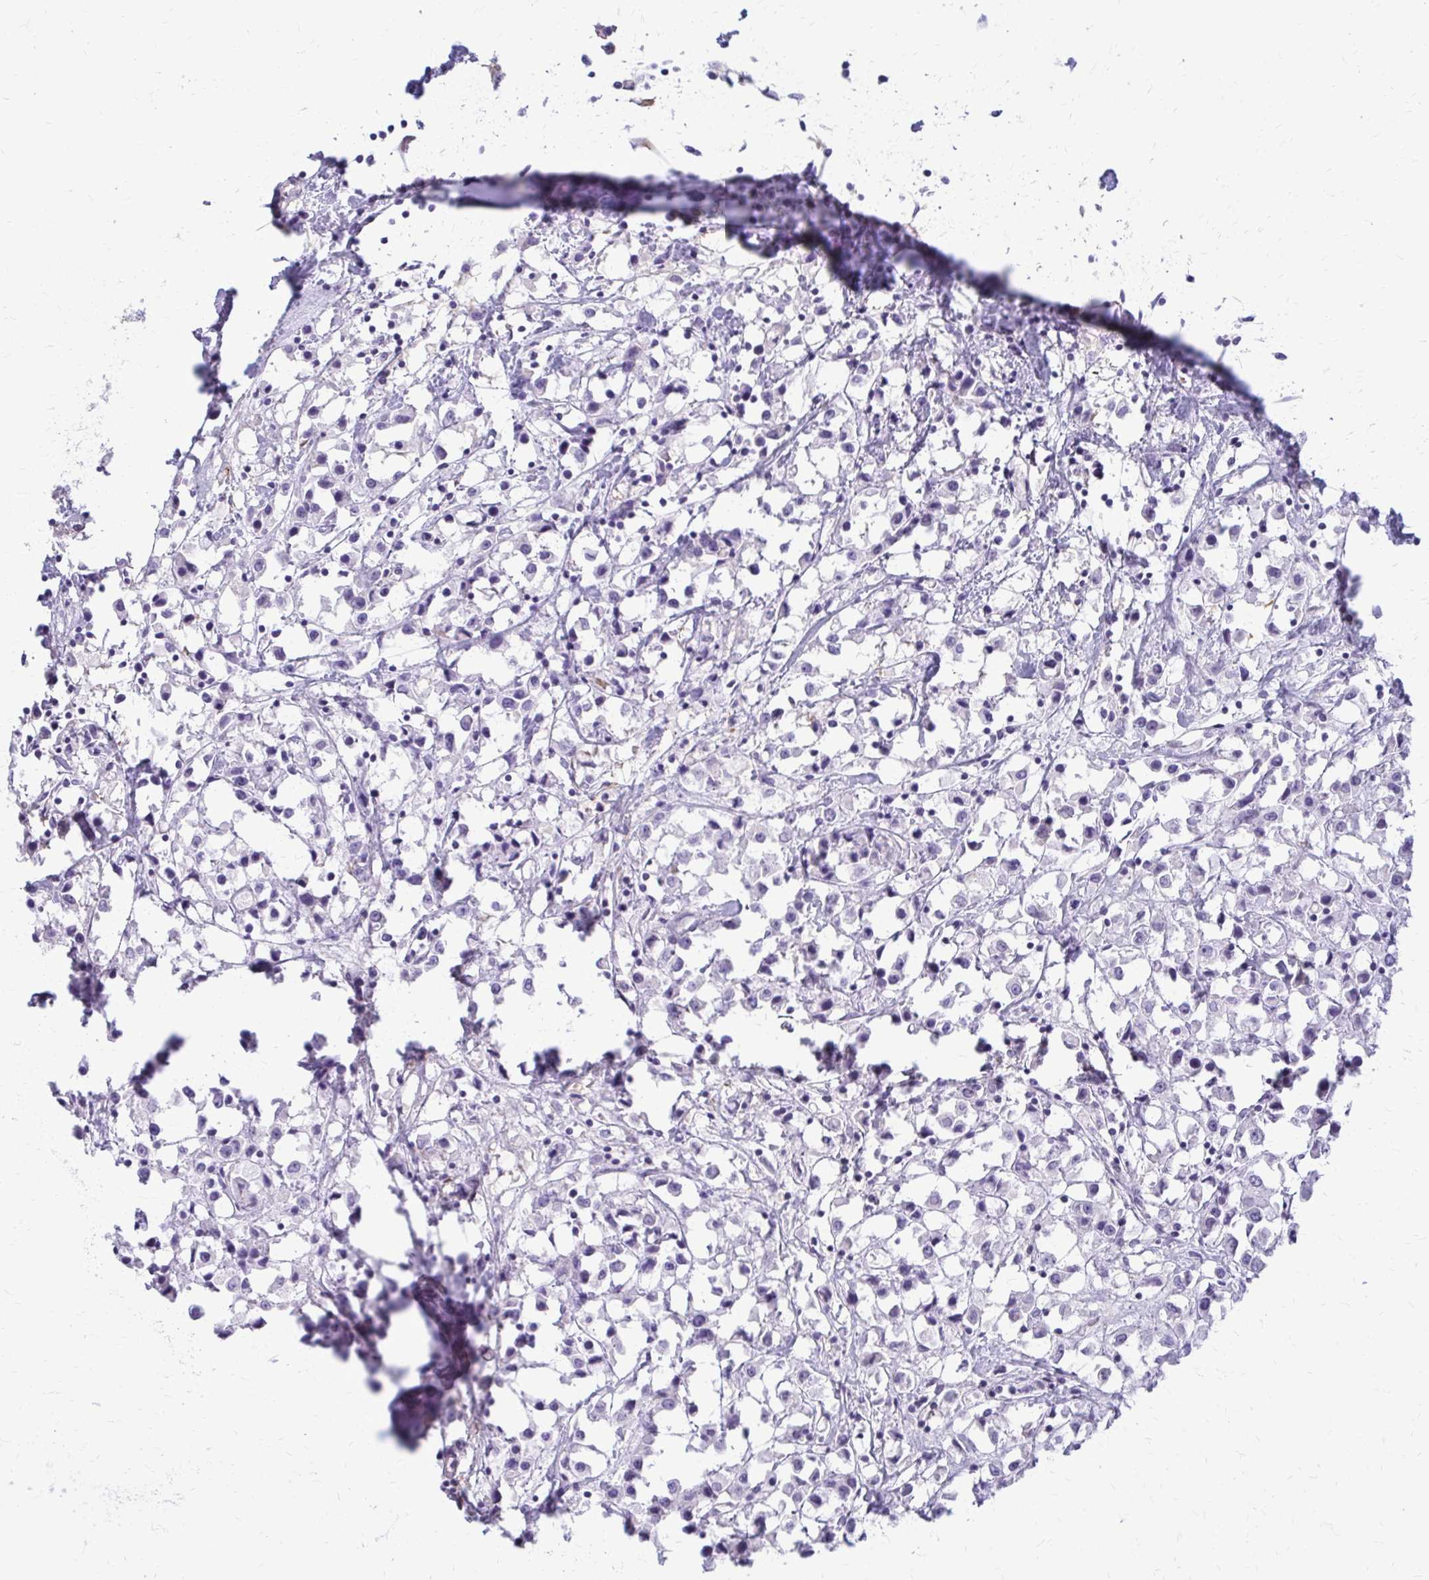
{"staining": {"intensity": "negative", "quantity": "none", "location": "none"}, "tissue": "breast cancer", "cell_type": "Tumor cells", "image_type": "cancer", "snomed": [{"axis": "morphology", "description": "Duct carcinoma"}, {"axis": "topography", "description": "Breast"}], "caption": "Image shows no significant protein staining in tumor cells of breast infiltrating ductal carcinoma.", "gene": "DEPP1", "patient": {"sex": "female", "age": 61}}